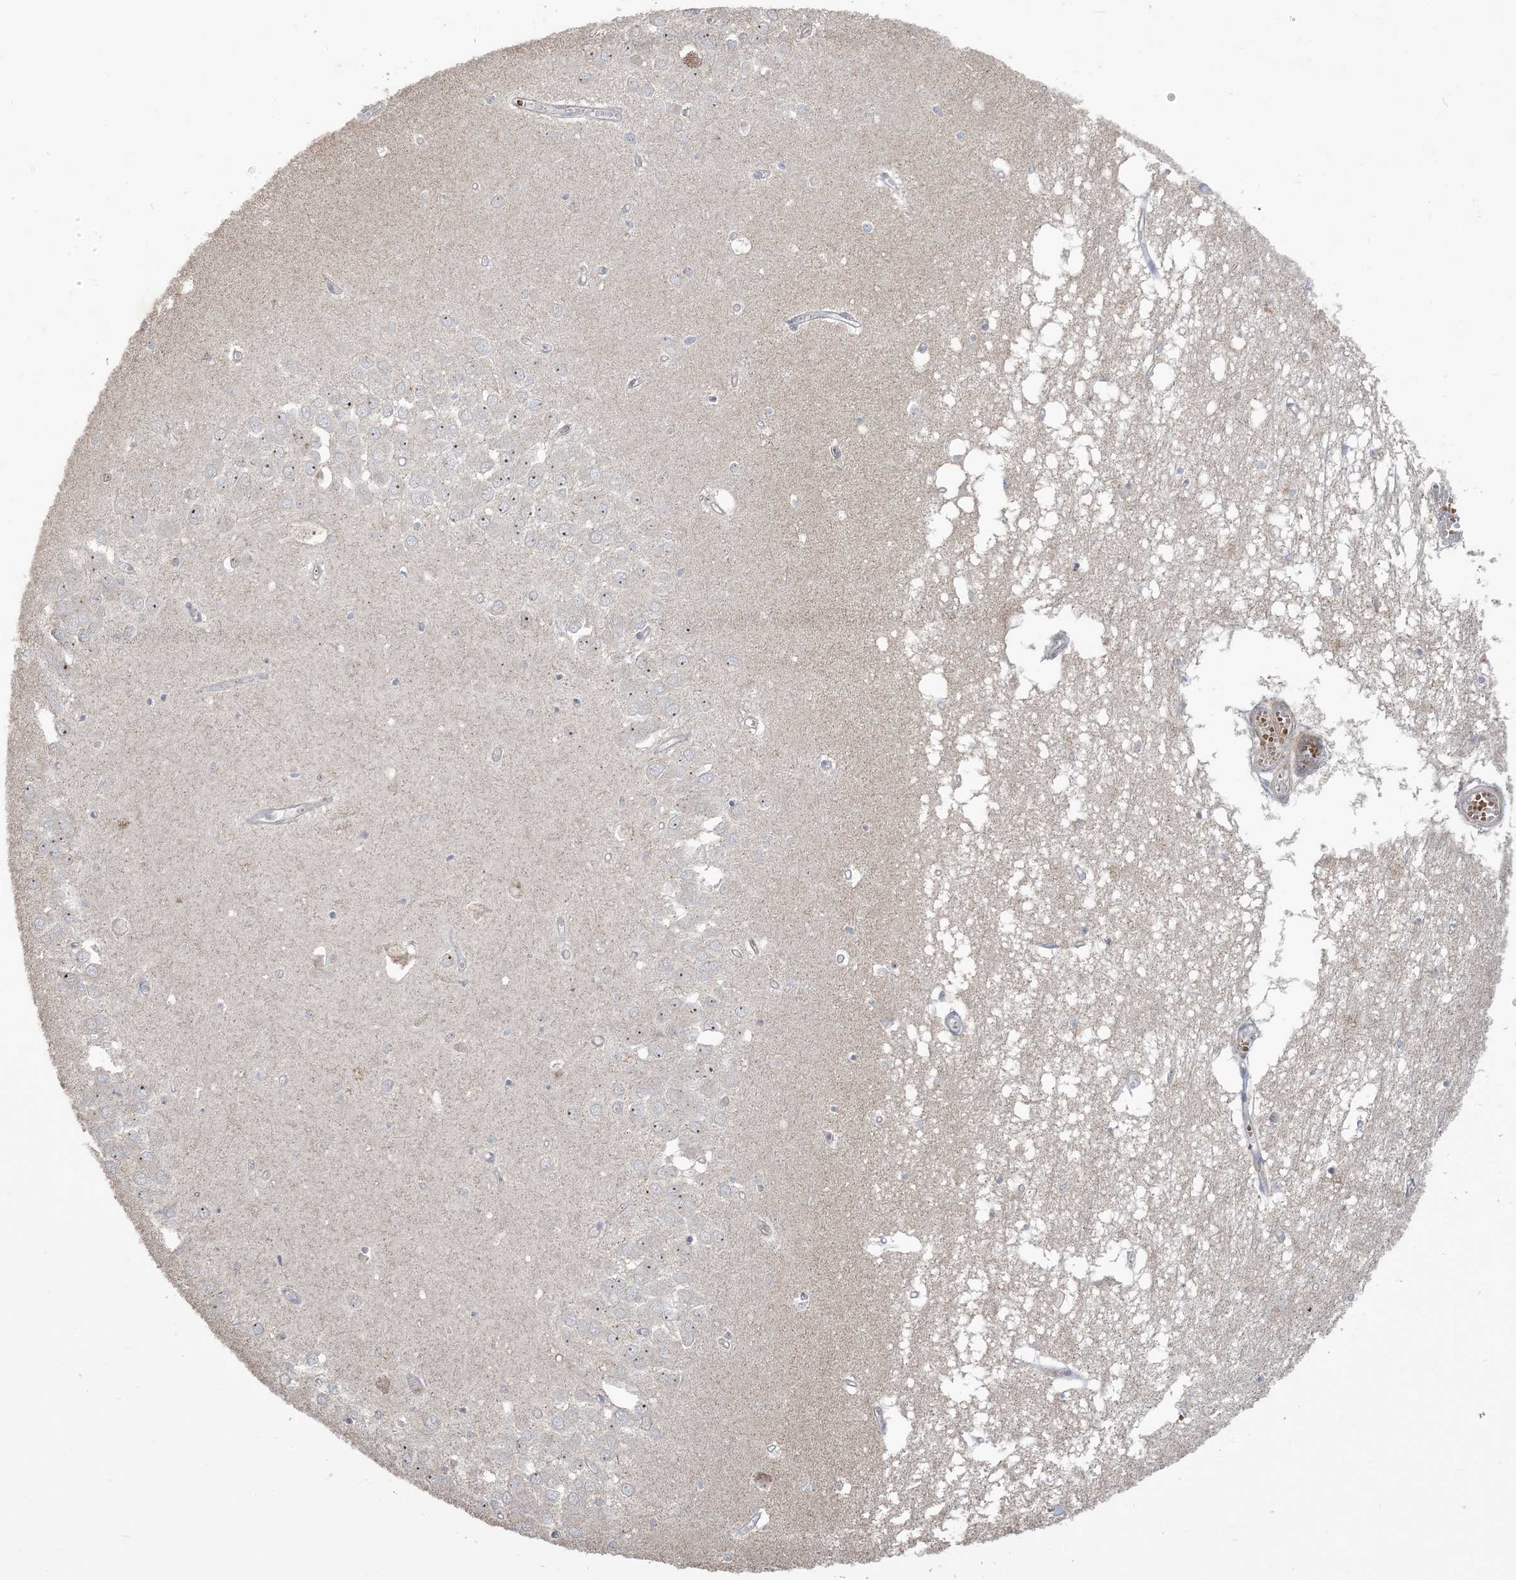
{"staining": {"intensity": "negative", "quantity": "none", "location": "none"}, "tissue": "hippocampus", "cell_type": "Glial cells", "image_type": "normal", "snomed": [{"axis": "morphology", "description": "Normal tissue, NOS"}, {"axis": "topography", "description": "Hippocampus"}], "caption": "This is an IHC photomicrograph of benign human hippocampus. There is no expression in glial cells.", "gene": "KLHL18", "patient": {"sex": "male", "age": 70}}